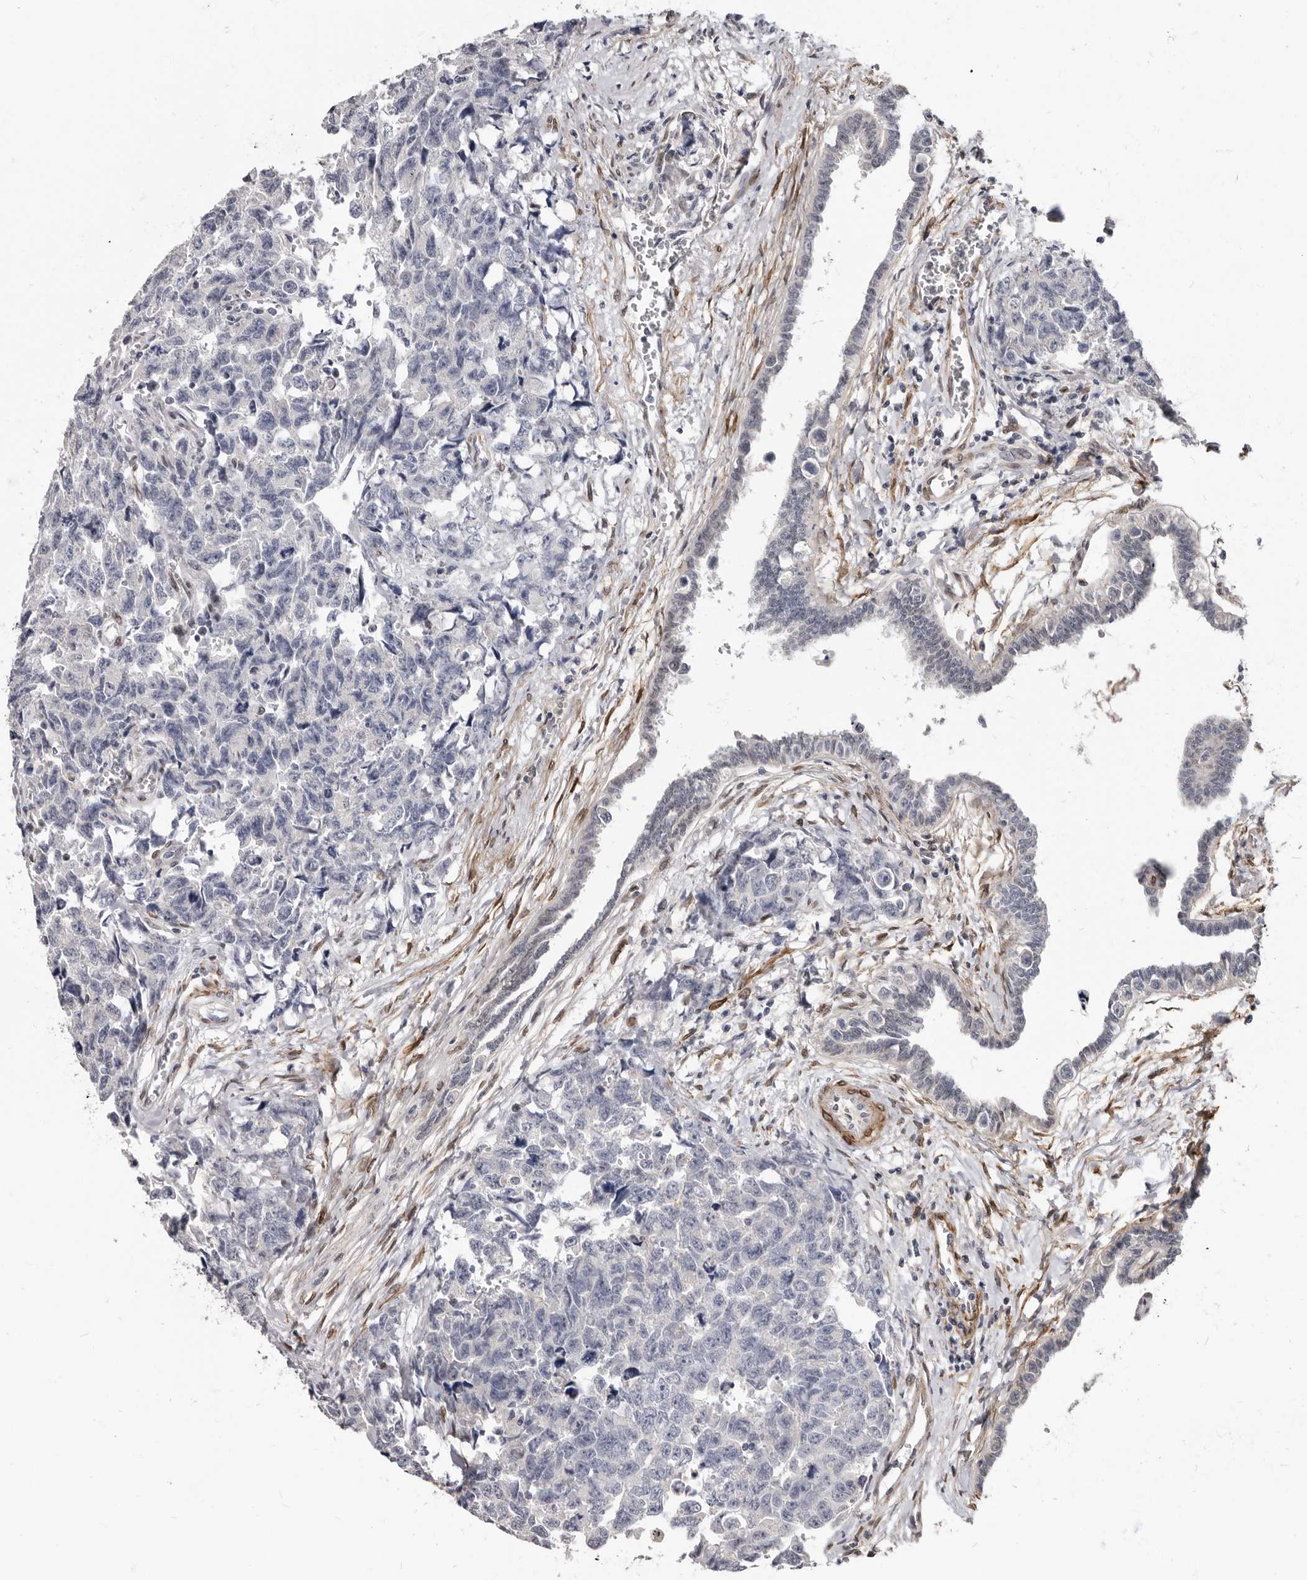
{"staining": {"intensity": "negative", "quantity": "none", "location": "none"}, "tissue": "testis cancer", "cell_type": "Tumor cells", "image_type": "cancer", "snomed": [{"axis": "morphology", "description": "Carcinoma, Embryonal, NOS"}, {"axis": "topography", "description": "Testis"}], "caption": "Testis cancer (embryonal carcinoma) was stained to show a protein in brown. There is no significant expression in tumor cells. (Brightfield microscopy of DAB (3,3'-diaminobenzidine) immunohistochemistry at high magnification).", "gene": "MRGPRF", "patient": {"sex": "male", "age": 31}}